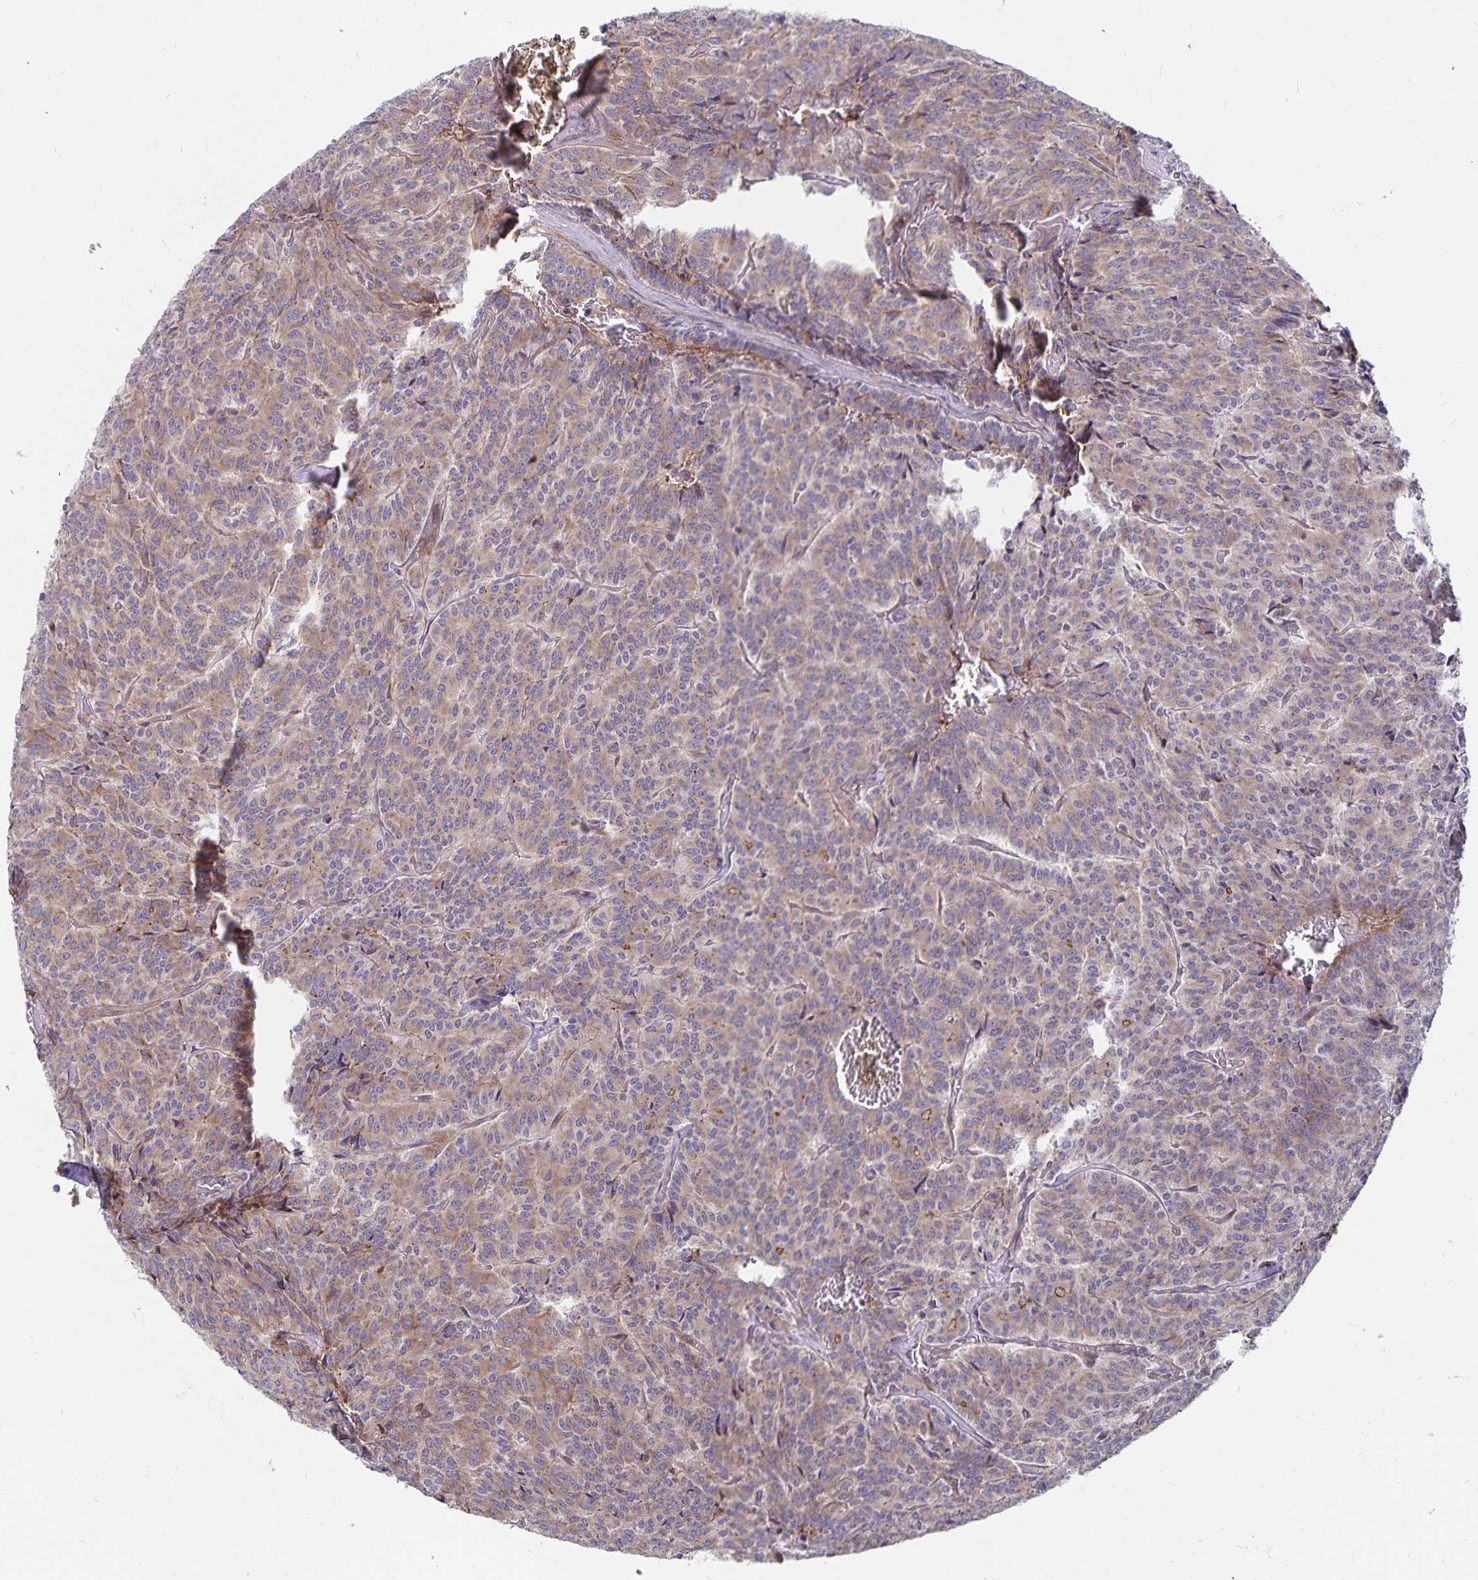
{"staining": {"intensity": "weak", "quantity": ">75%", "location": "cytoplasmic/membranous"}, "tissue": "carcinoid", "cell_type": "Tumor cells", "image_type": "cancer", "snomed": [{"axis": "morphology", "description": "Carcinoid, malignant, NOS"}, {"axis": "topography", "description": "Lung"}], "caption": "Carcinoid (malignant) tissue reveals weak cytoplasmic/membranous staining in about >75% of tumor cells, visualized by immunohistochemistry.", "gene": "SEC62", "patient": {"sex": "male", "age": 70}}